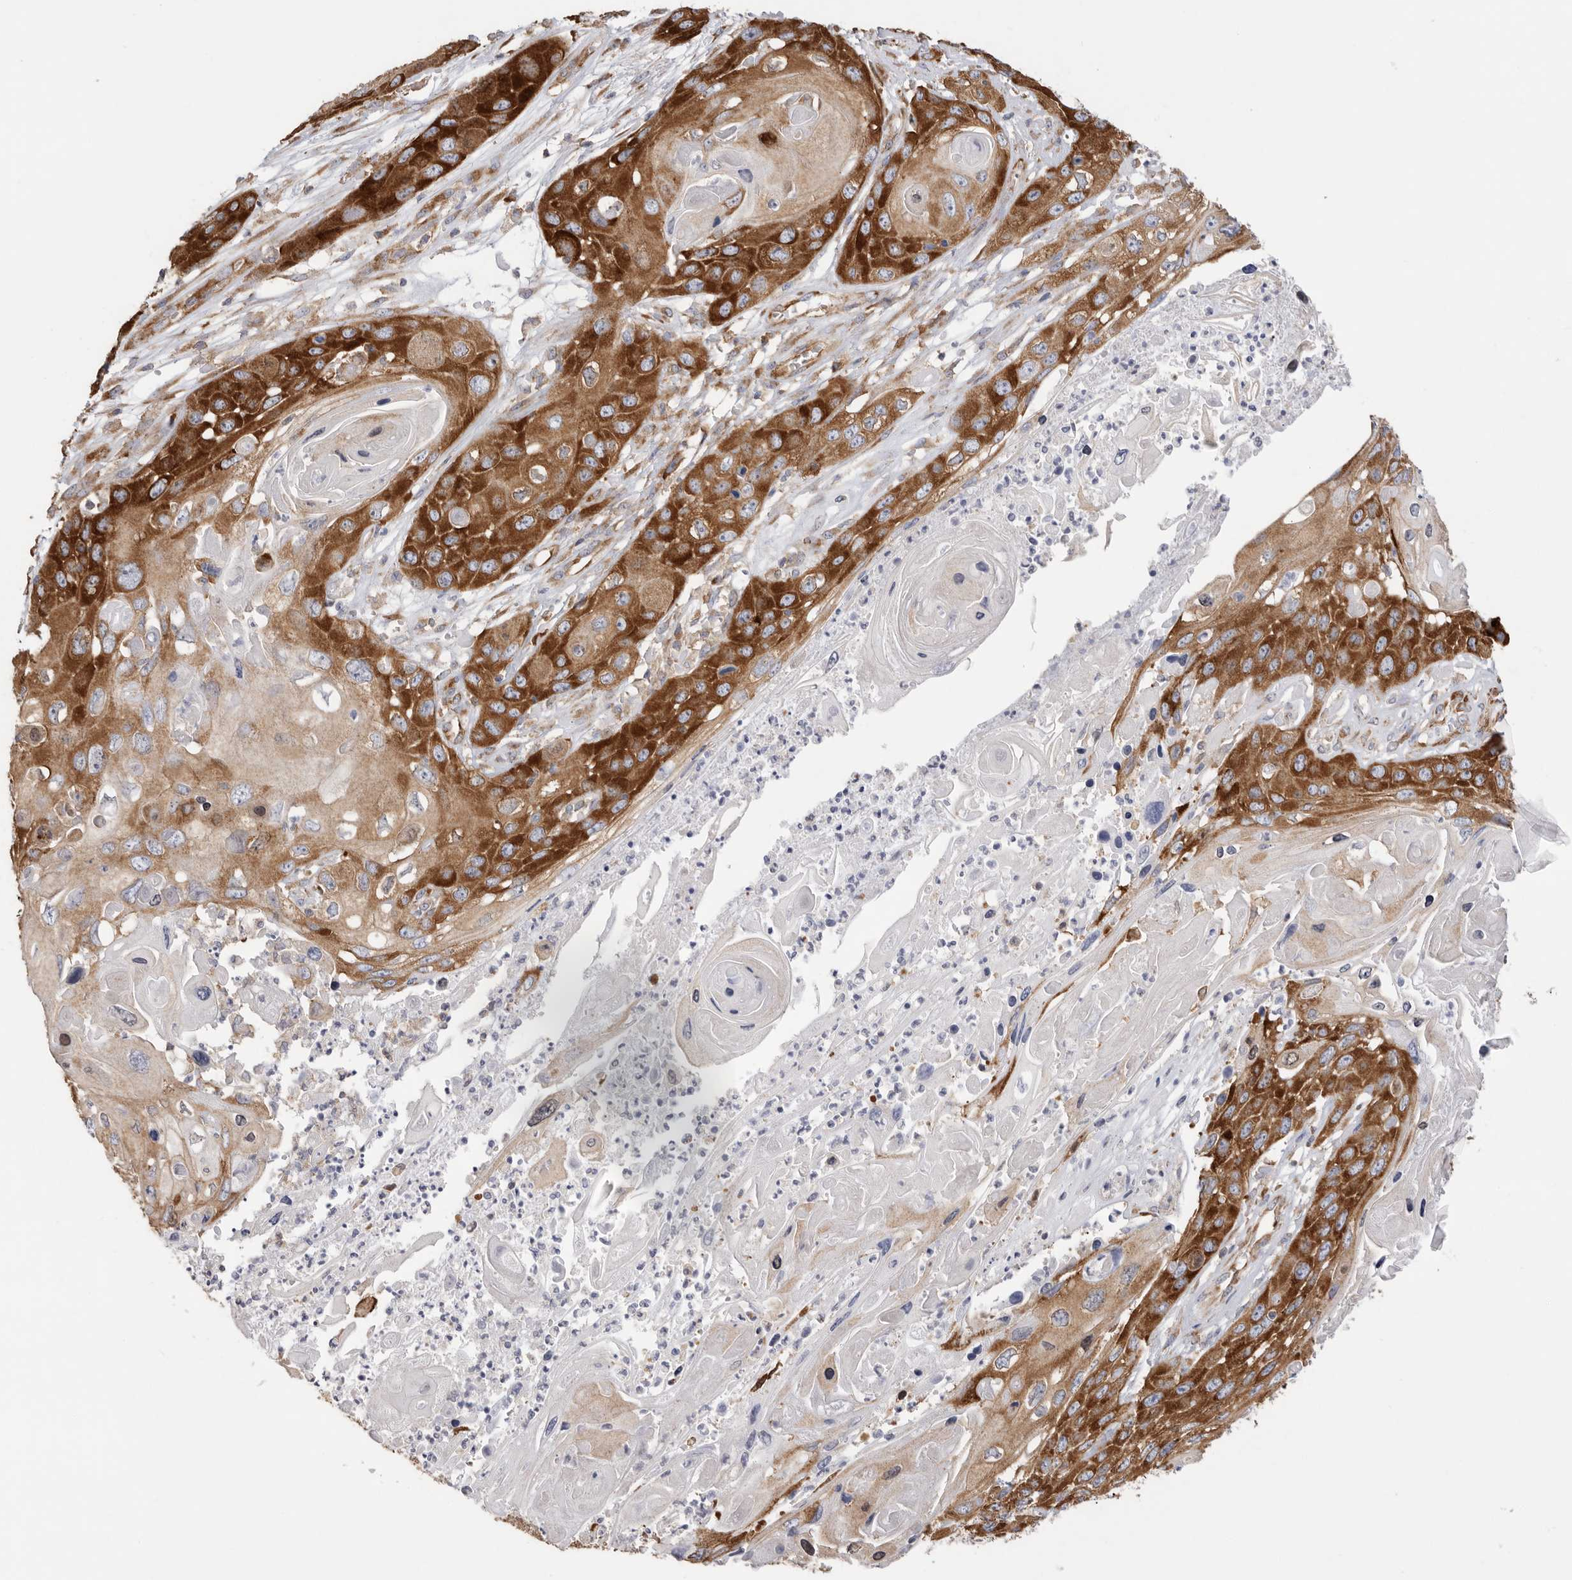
{"staining": {"intensity": "strong", "quantity": ">75%", "location": "cytoplasmic/membranous"}, "tissue": "skin cancer", "cell_type": "Tumor cells", "image_type": "cancer", "snomed": [{"axis": "morphology", "description": "Squamous cell carcinoma, NOS"}, {"axis": "topography", "description": "Skin"}], "caption": "The image demonstrates immunohistochemical staining of skin squamous cell carcinoma. There is strong cytoplasmic/membranous staining is present in approximately >75% of tumor cells. The protein of interest is stained brown, and the nuclei are stained in blue (DAB IHC with brightfield microscopy, high magnification).", "gene": "SERBP1", "patient": {"sex": "male", "age": 55}}